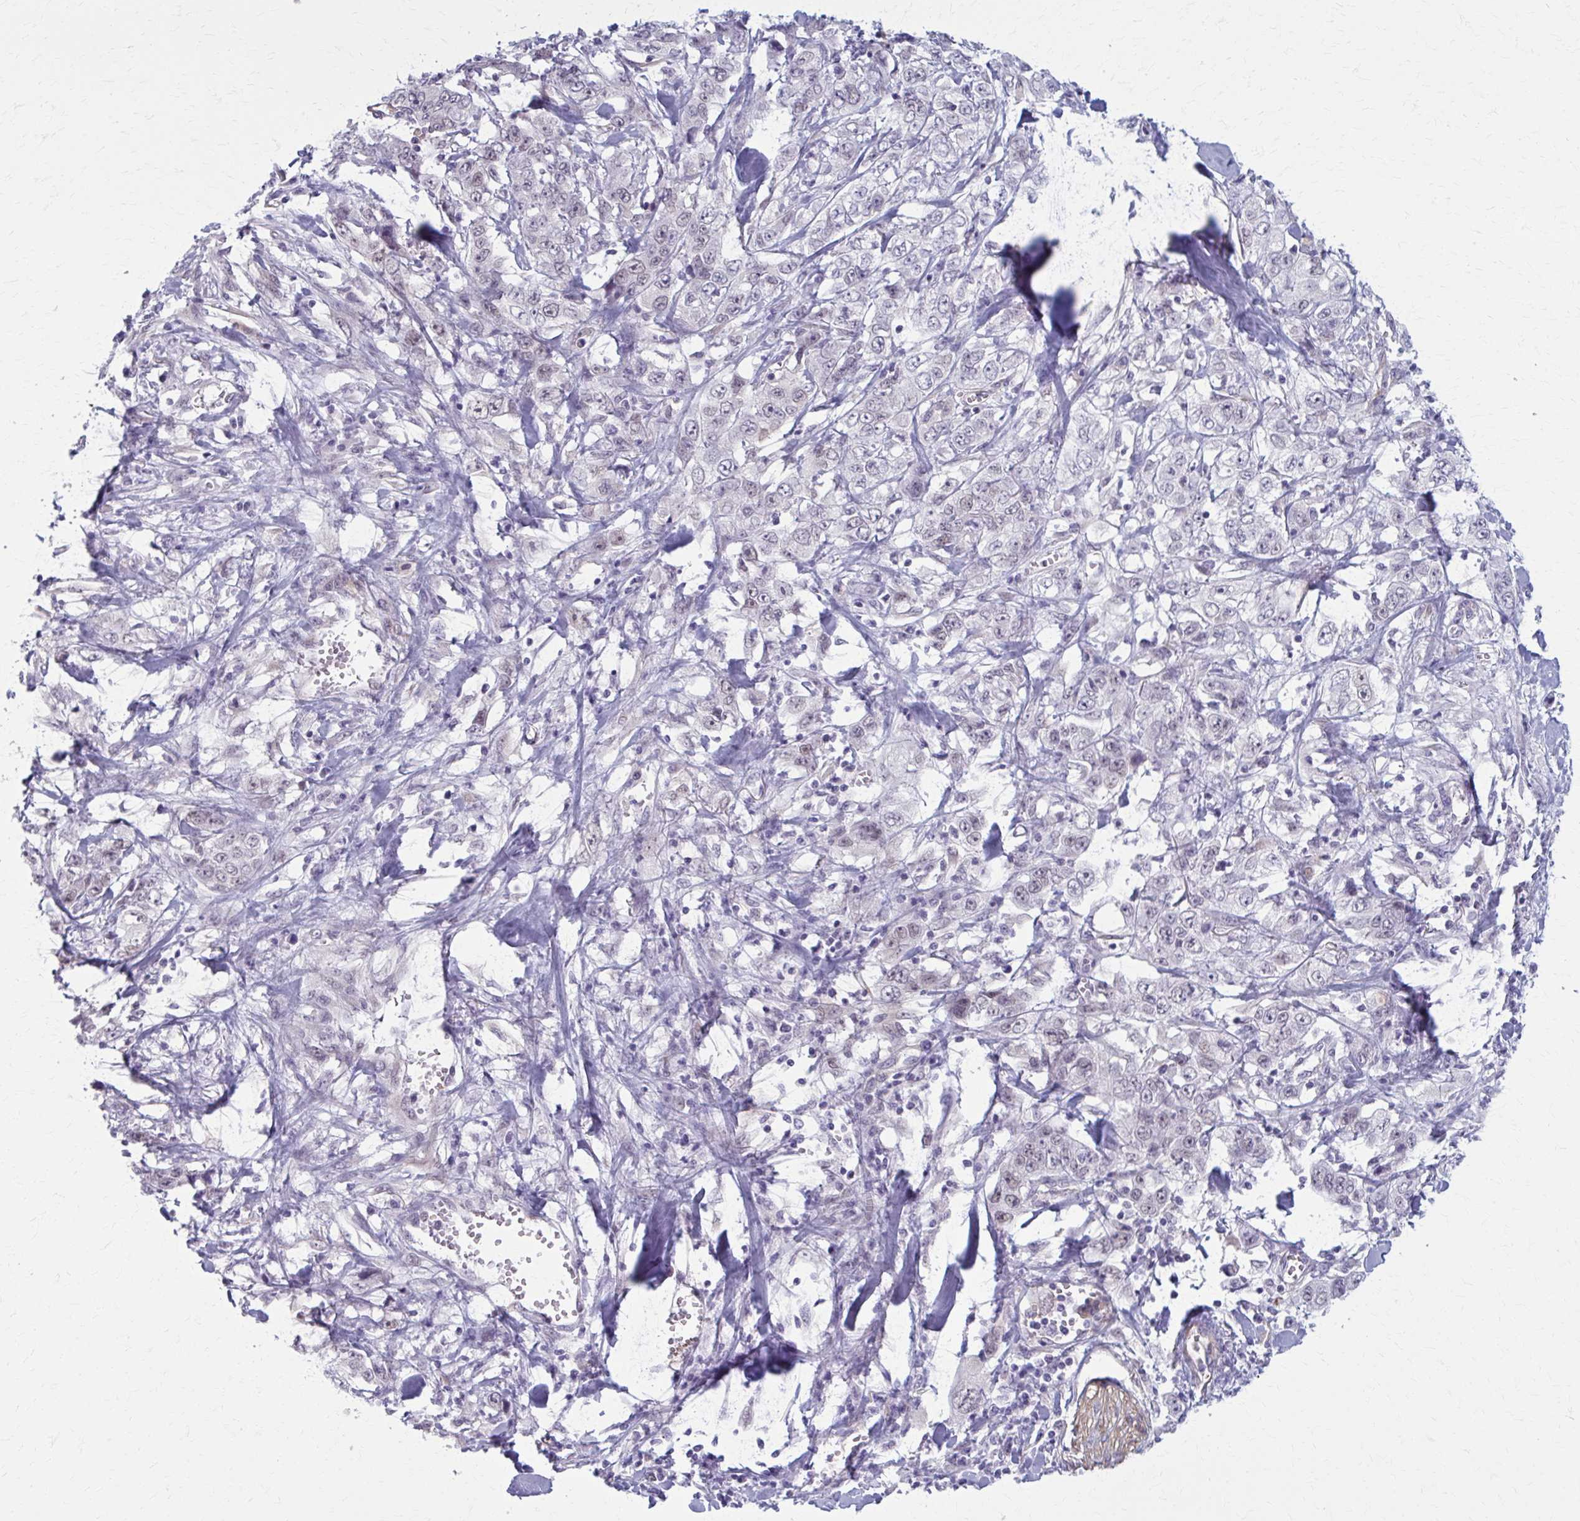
{"staining": {"intensity": "negative", "quantity": "none", "location": "none"}, "tissue": "stomach cancer", "cell_type": "Tumor cells", "image_type": "cancer", "snomed": [{"axis": "morphology", "description": "Adenocarcinoma, NOS"}, {"axis": "topography", "description": "Stomach, upper"}], "caption": "Stomach cancer (adenocarcinoma) was stained to show a protein in brown. There is no significant staining in tumor cells.", "gene": "NUMBL", "patient": {"sex": "male", "age": 62}}